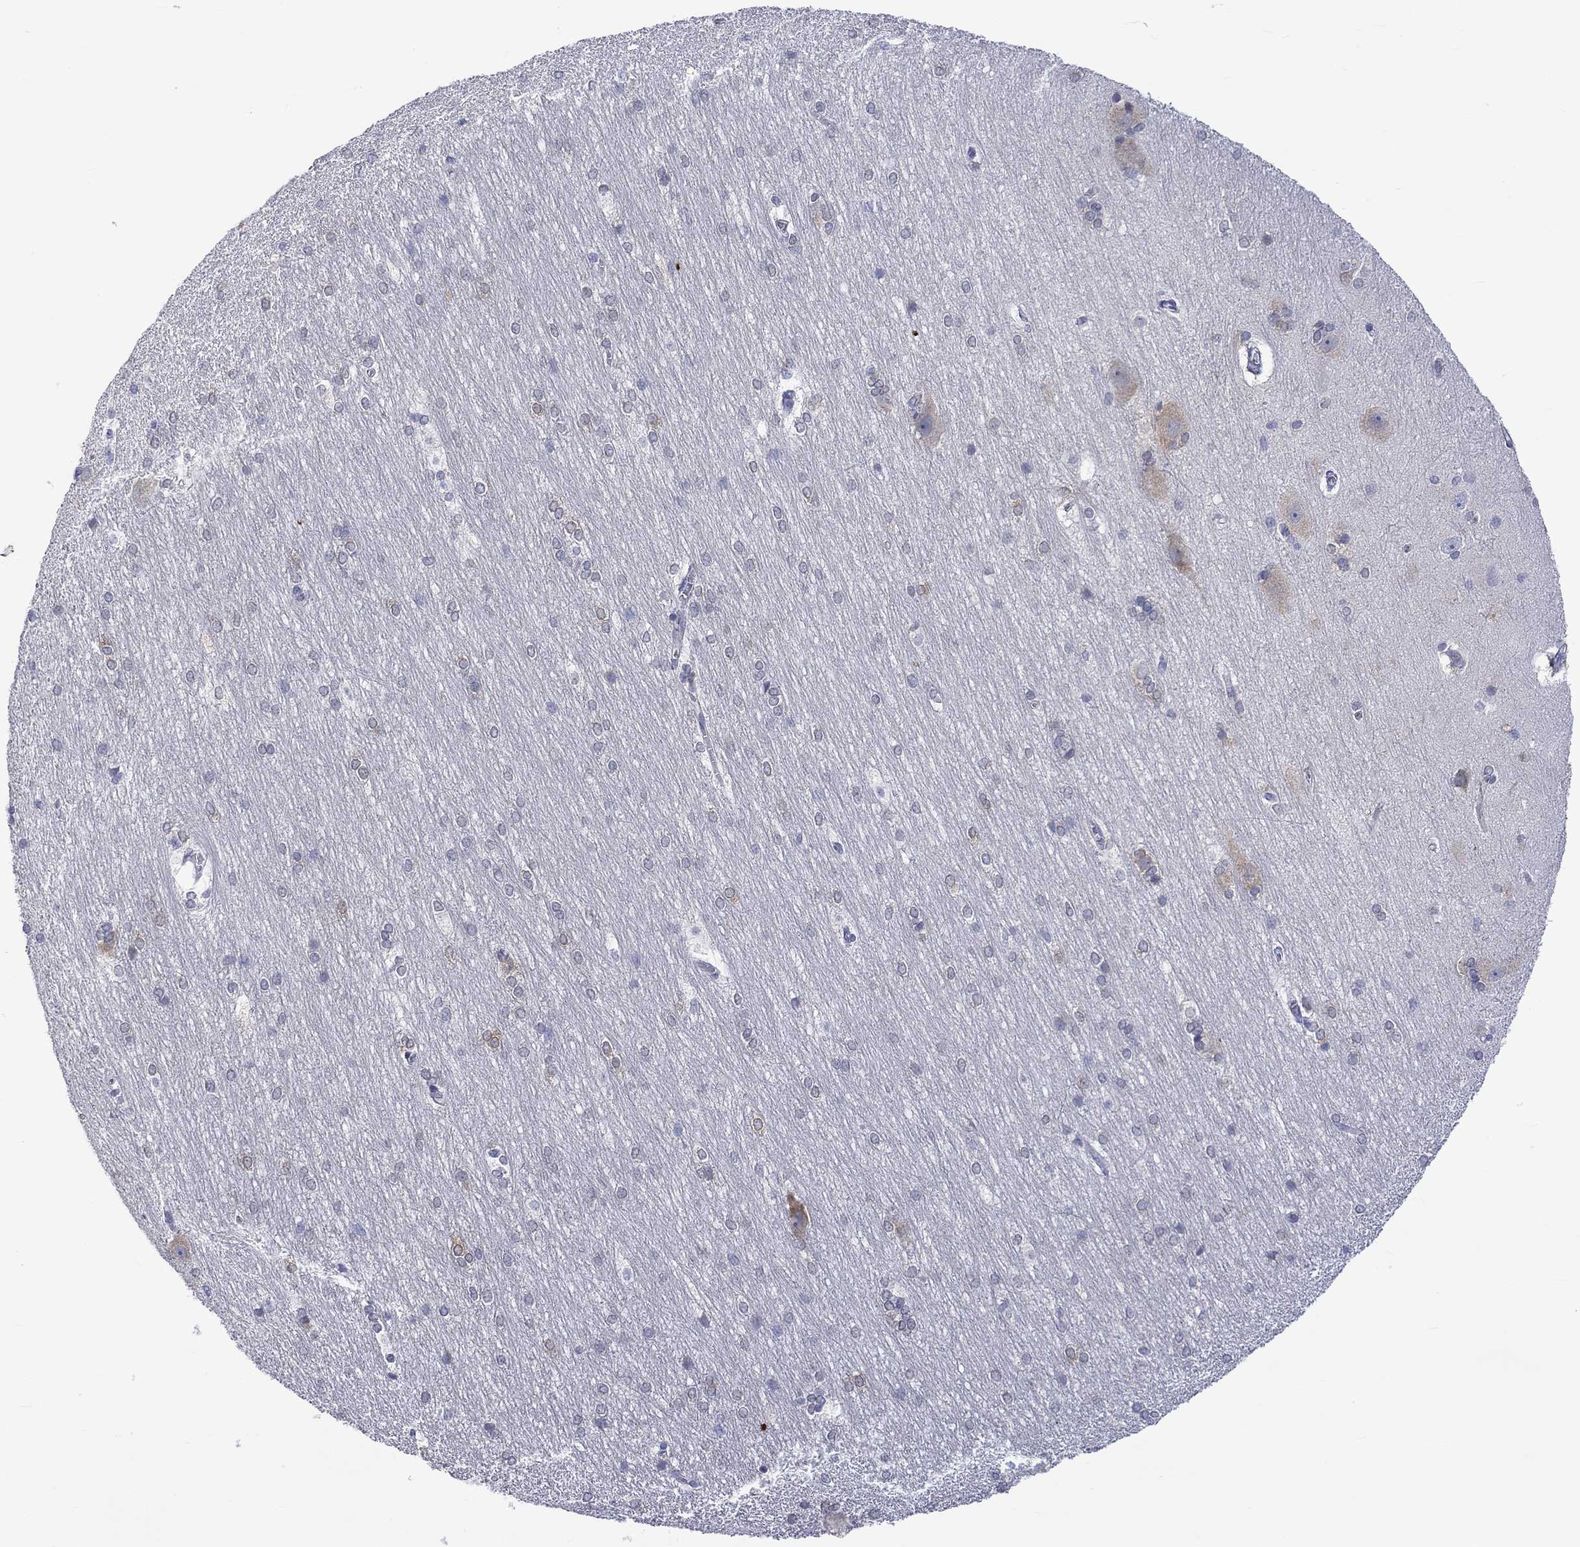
{"staining": {"intensity": "moderate", "quantity": "<25%", "location": "cytoplasmic/membranous"}, "tissue": "hippocampus", "cell_type": "Glial cells", "image_type": "normal", "snomed": [{"axis": "morphology", "description": "Normal tissue, NOS"}, {"axis": "topography", "description": "Cerebral cortex"}, {"axis": "topography", "description": "Hippocampus"}], "caption": "Immunohistochemical staining of unremarkable hippocampus reveals <25% levels of moderate cytoplasmic/membranous protein staining in about <25% of glial cells.", "gene": "CERS1", "patient": {"sex": "female", "age": 19}}